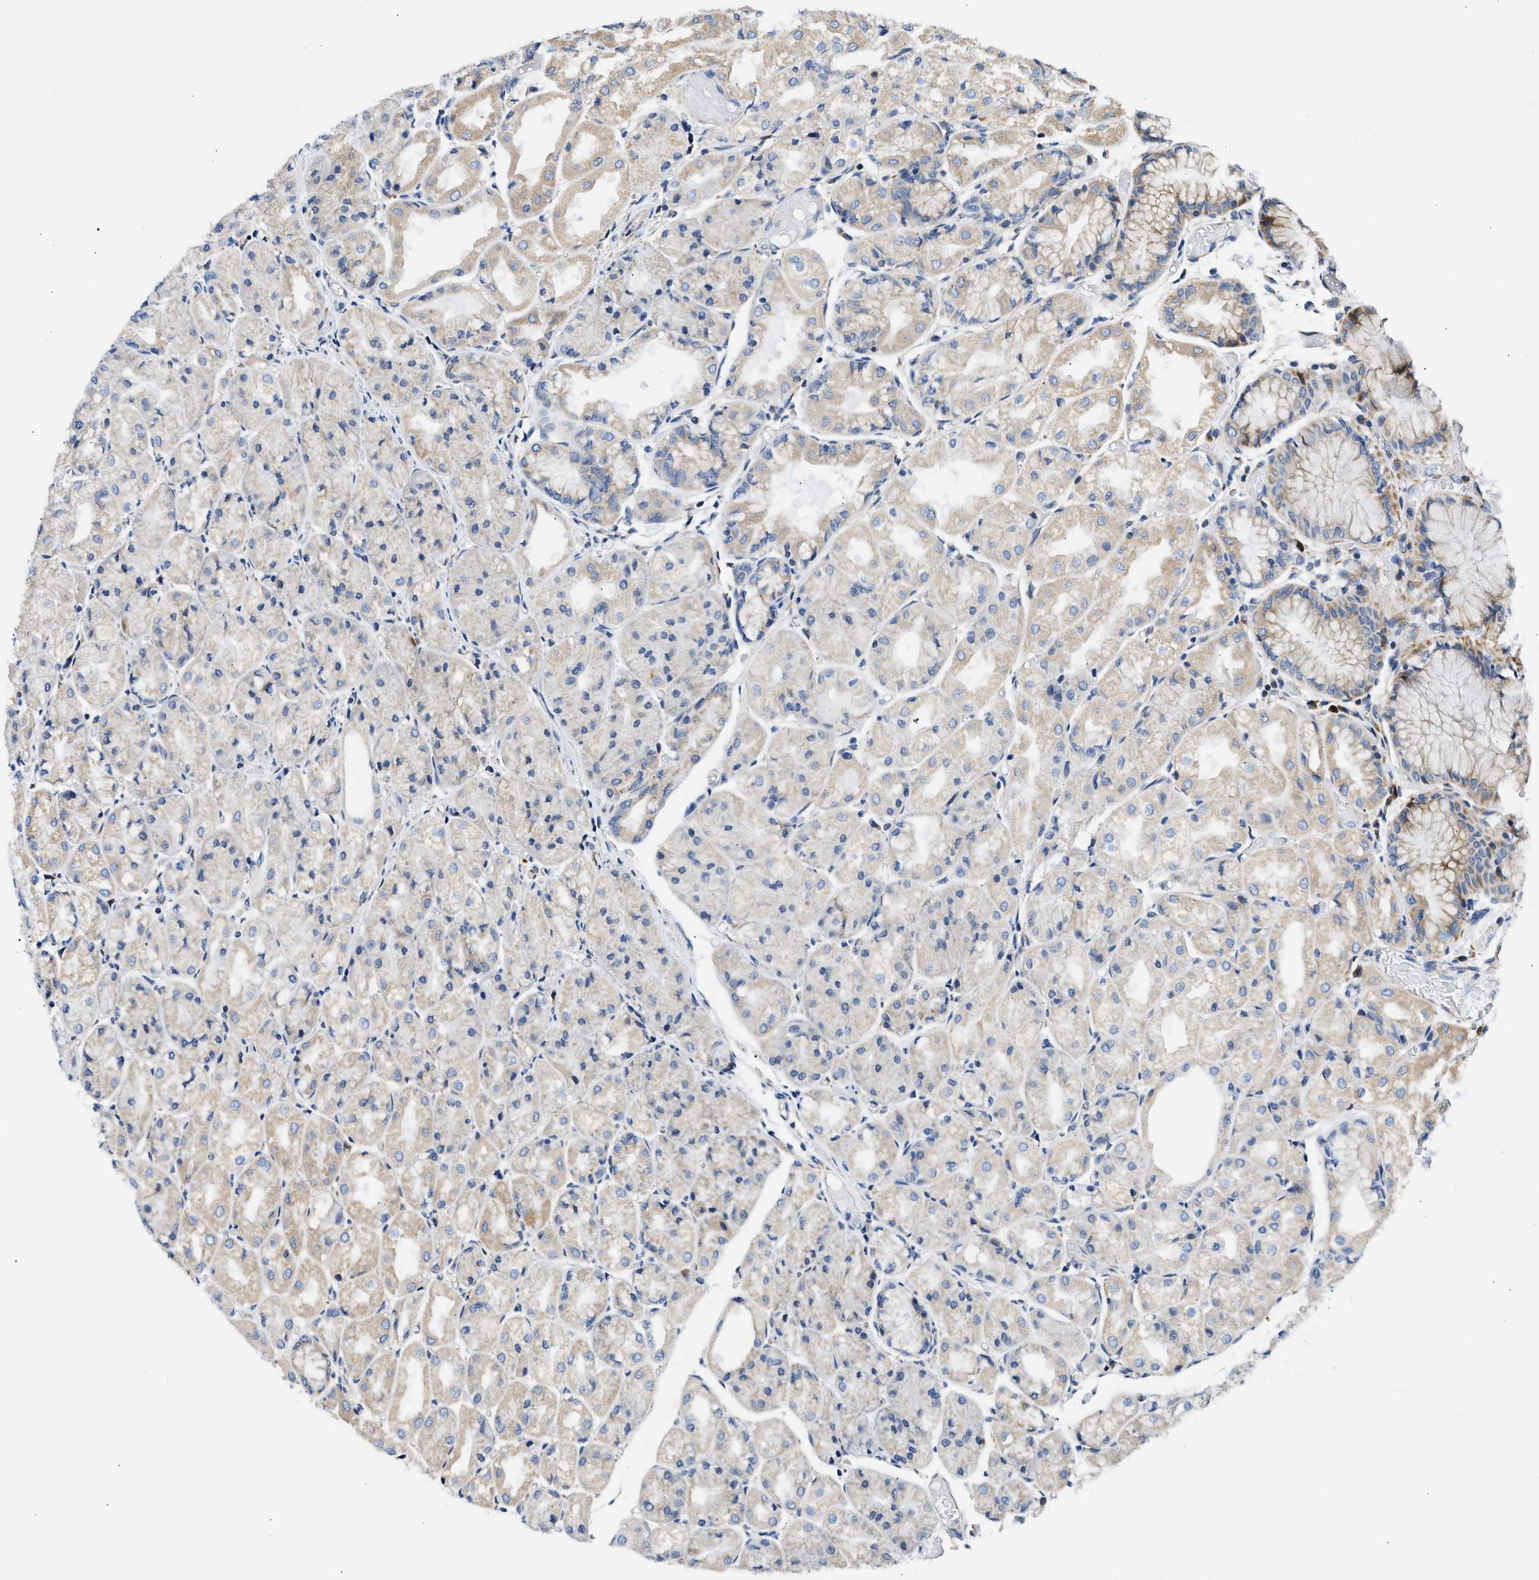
{"staining": {"intensity": "weak", "quantity": ">75%", "location": "cytoplasmic/membranous"}, "tissue": "stomach", "cell_type": "Glandular cells", "image_type": "normal", "snomed": [{"axis": "morphology", "description": "Normal tissue, NOS"}, {"axis": "topography", "description": "Stomach, upper"}], "caption": "DAB (3,3'-diaminobenzidine) immunohistochemical staining of unremarkable human stomach shows weak cytoplasmic/membranous protein expression in about >75% of glandular cells.", "gene": "CAMKK2", "patient": {"sex": "male", "age": 72}}